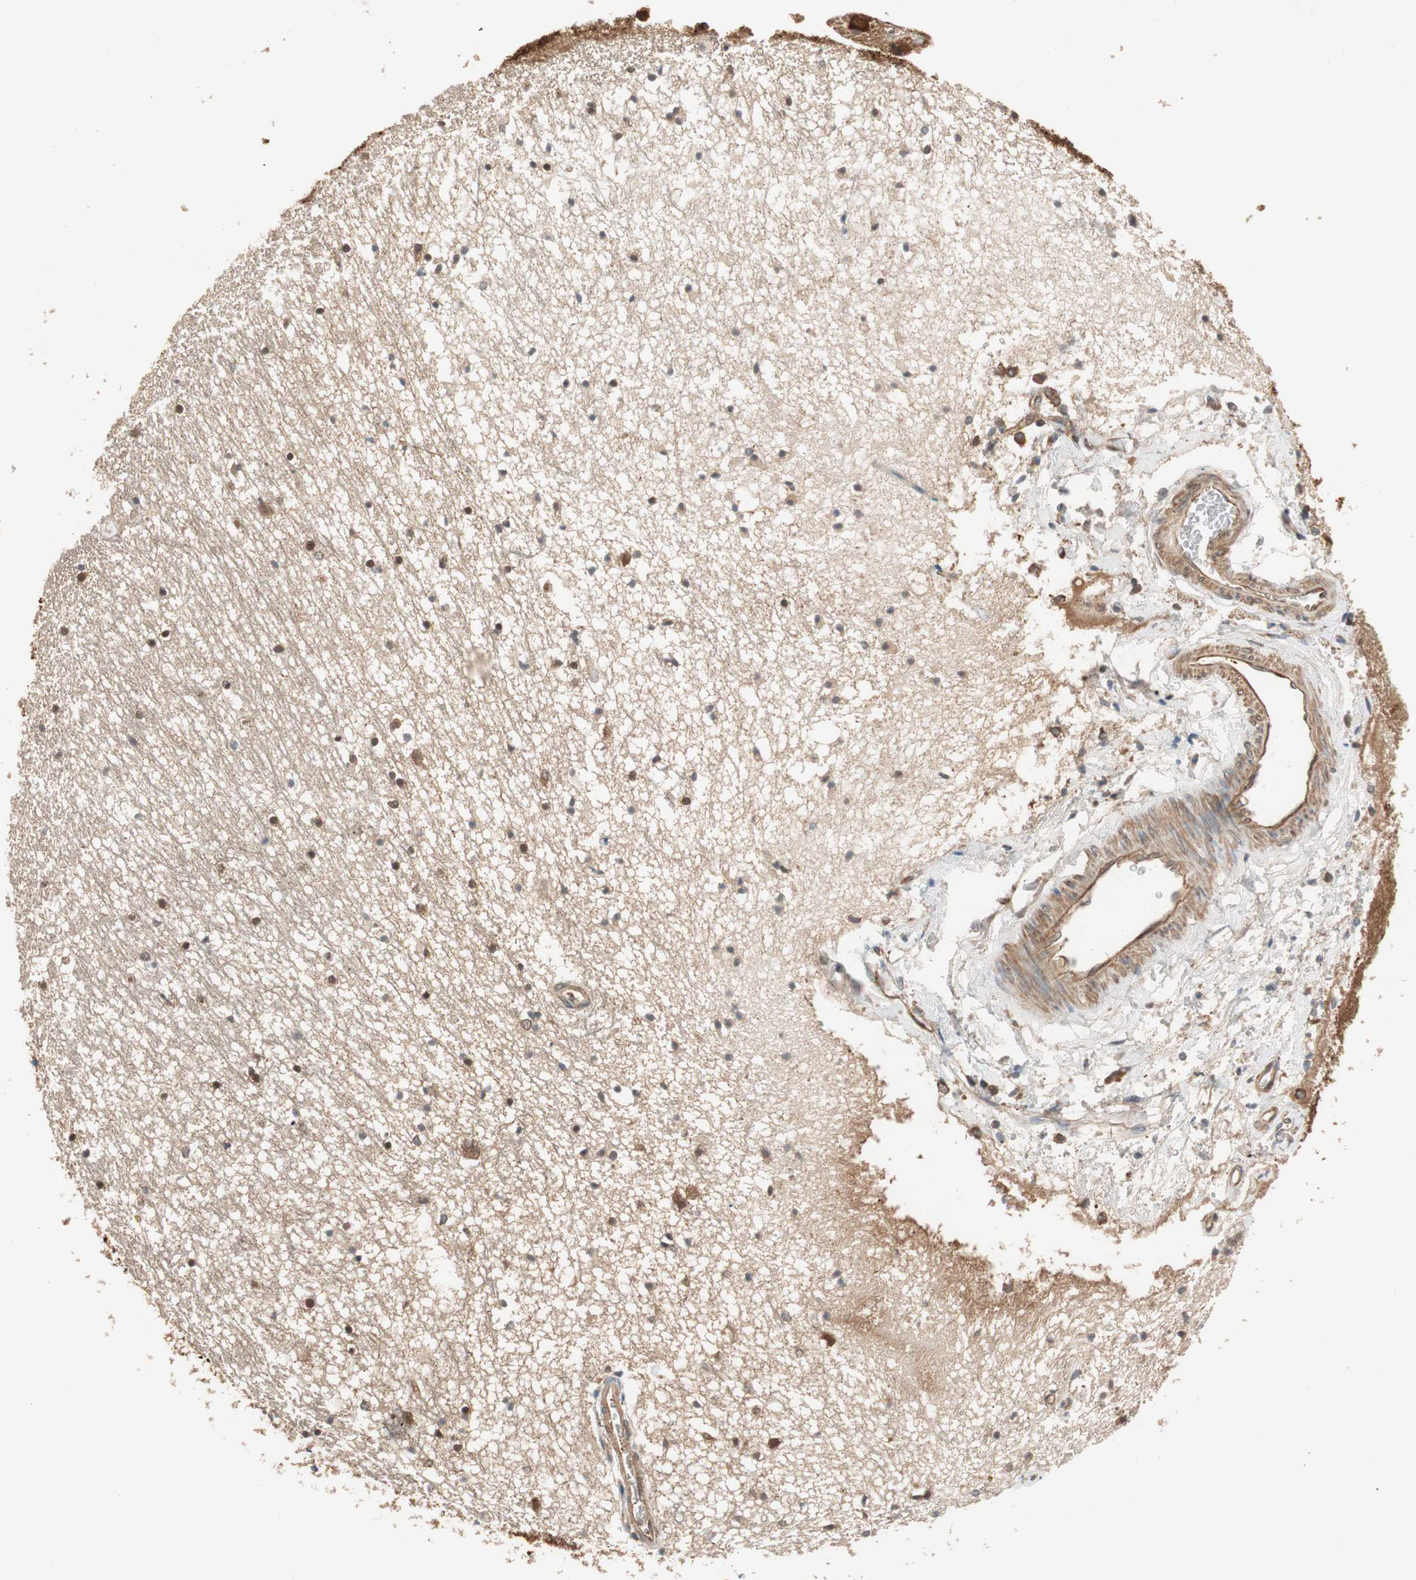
{"staining": {"intensity": "strong", "quantity": ">75%", "location": "cytoplasmic/membranous,nuclear"}, "tissue": "hippocampus", "cell_type": "Glial cells", "image_type": "normal", "snomed": [{"axis": "morphology", "description": "Normal tissue, NOS"}, {"axis": "topography", "description": "Hippocampus"}], "caption": "Protein analysis of unremarkable hippocampus reveals strong cytoplasmic/membranous,nuclear staining in approximately >75% of glial cells.", "gene": "WASL", "patient": {"sex": "male", "age": 45}}